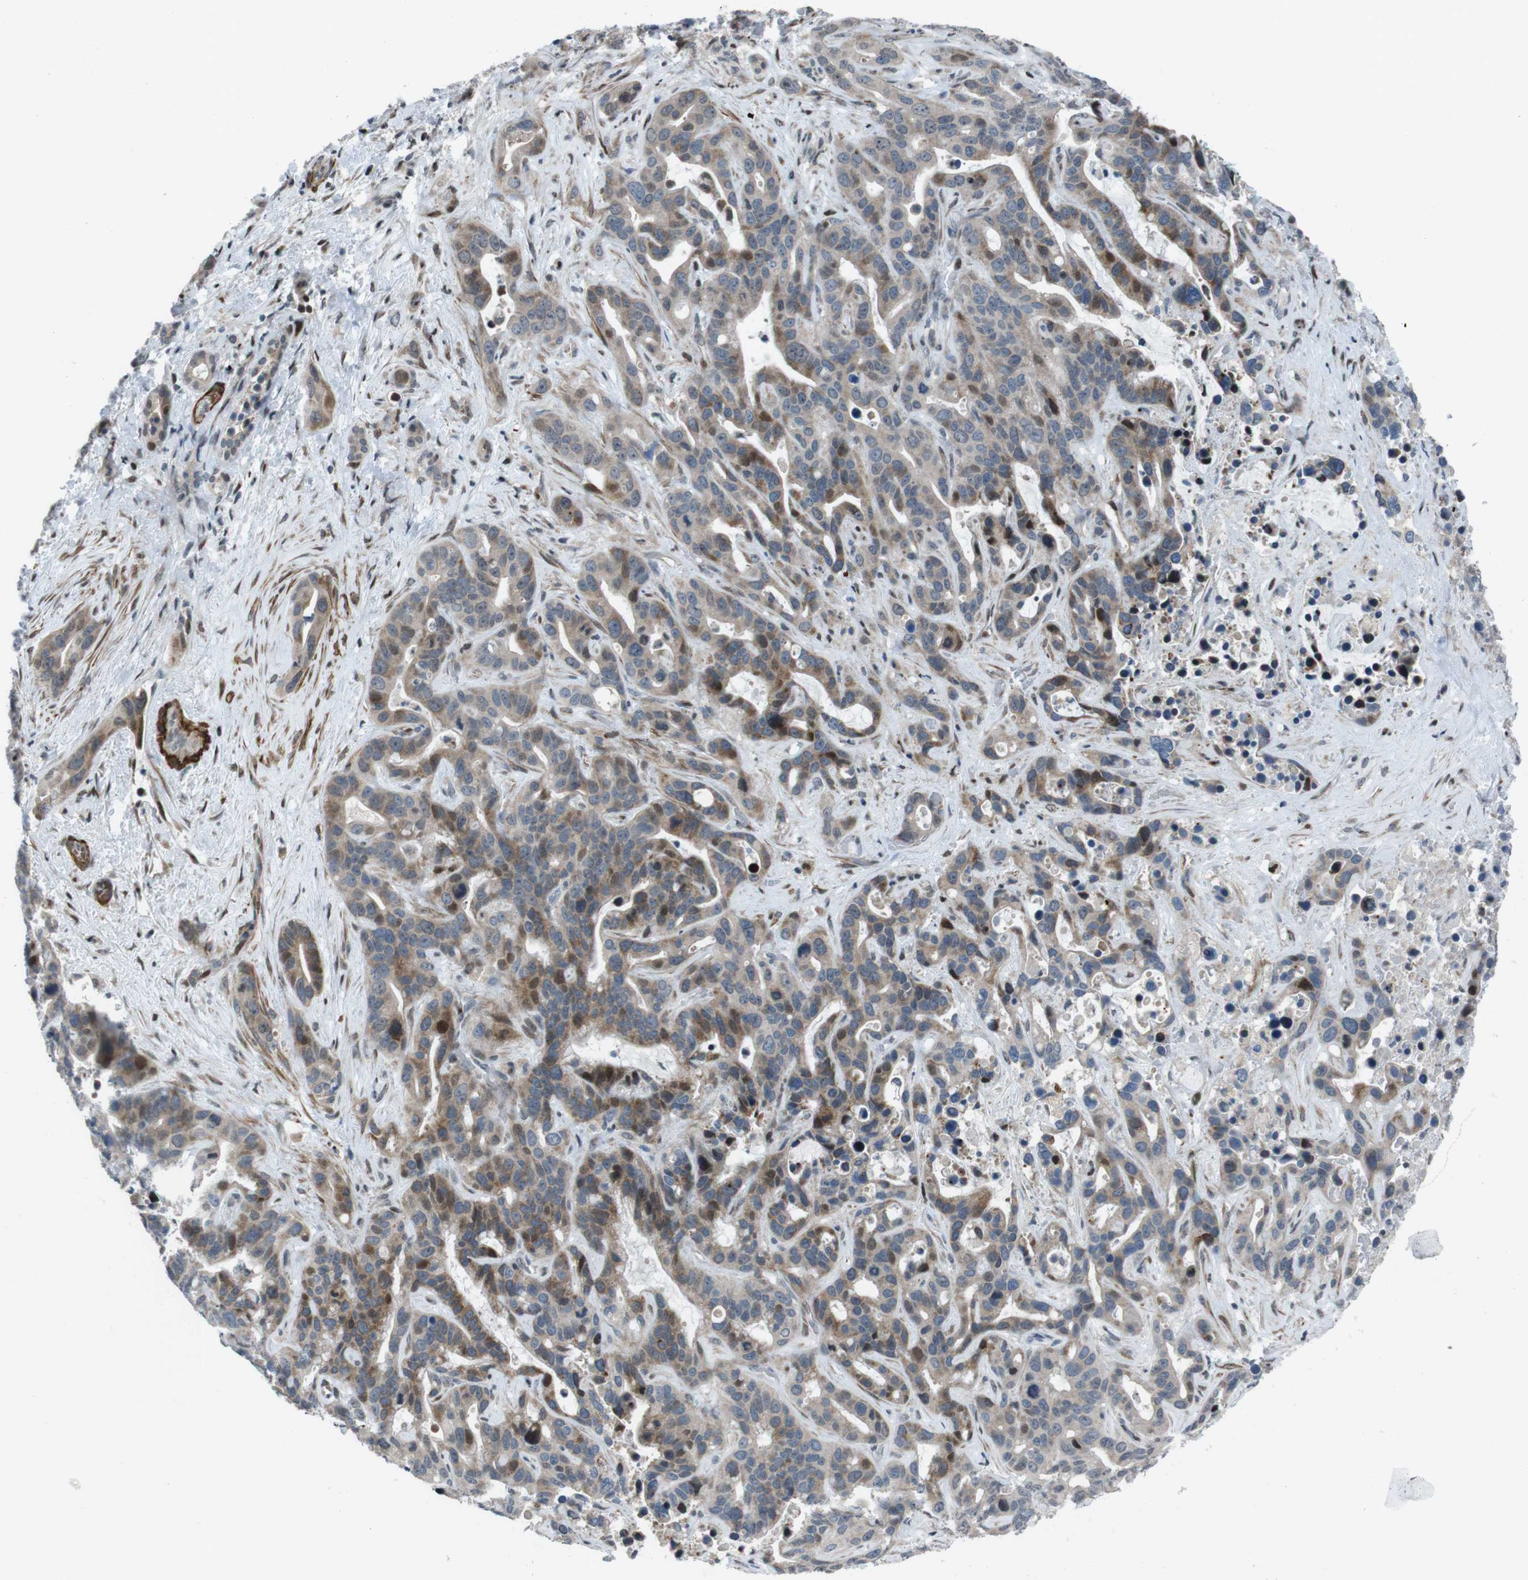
{"staining": {"intensity": "moderate", "quantity": "25%-75%", "location": "cytoplasmic/membranous,nuclear"}, "tissue": "liver cancer", "cell_type": "Tumor cells", "image_type": "cancer", "snomed": [{"axis": "morphology", "description": "Cholangiocarcinoma"}, {"axis": "topography", "description": "Liver"}], "caption": "Tumor cells display moderate cytoplasmic/membranous and nuclear positivity in approximately 25%-75% of cells in cholangiocarcinoma (liver).", "gene": "PBRM1", "patient": {"sex": "female", "age": 65}}